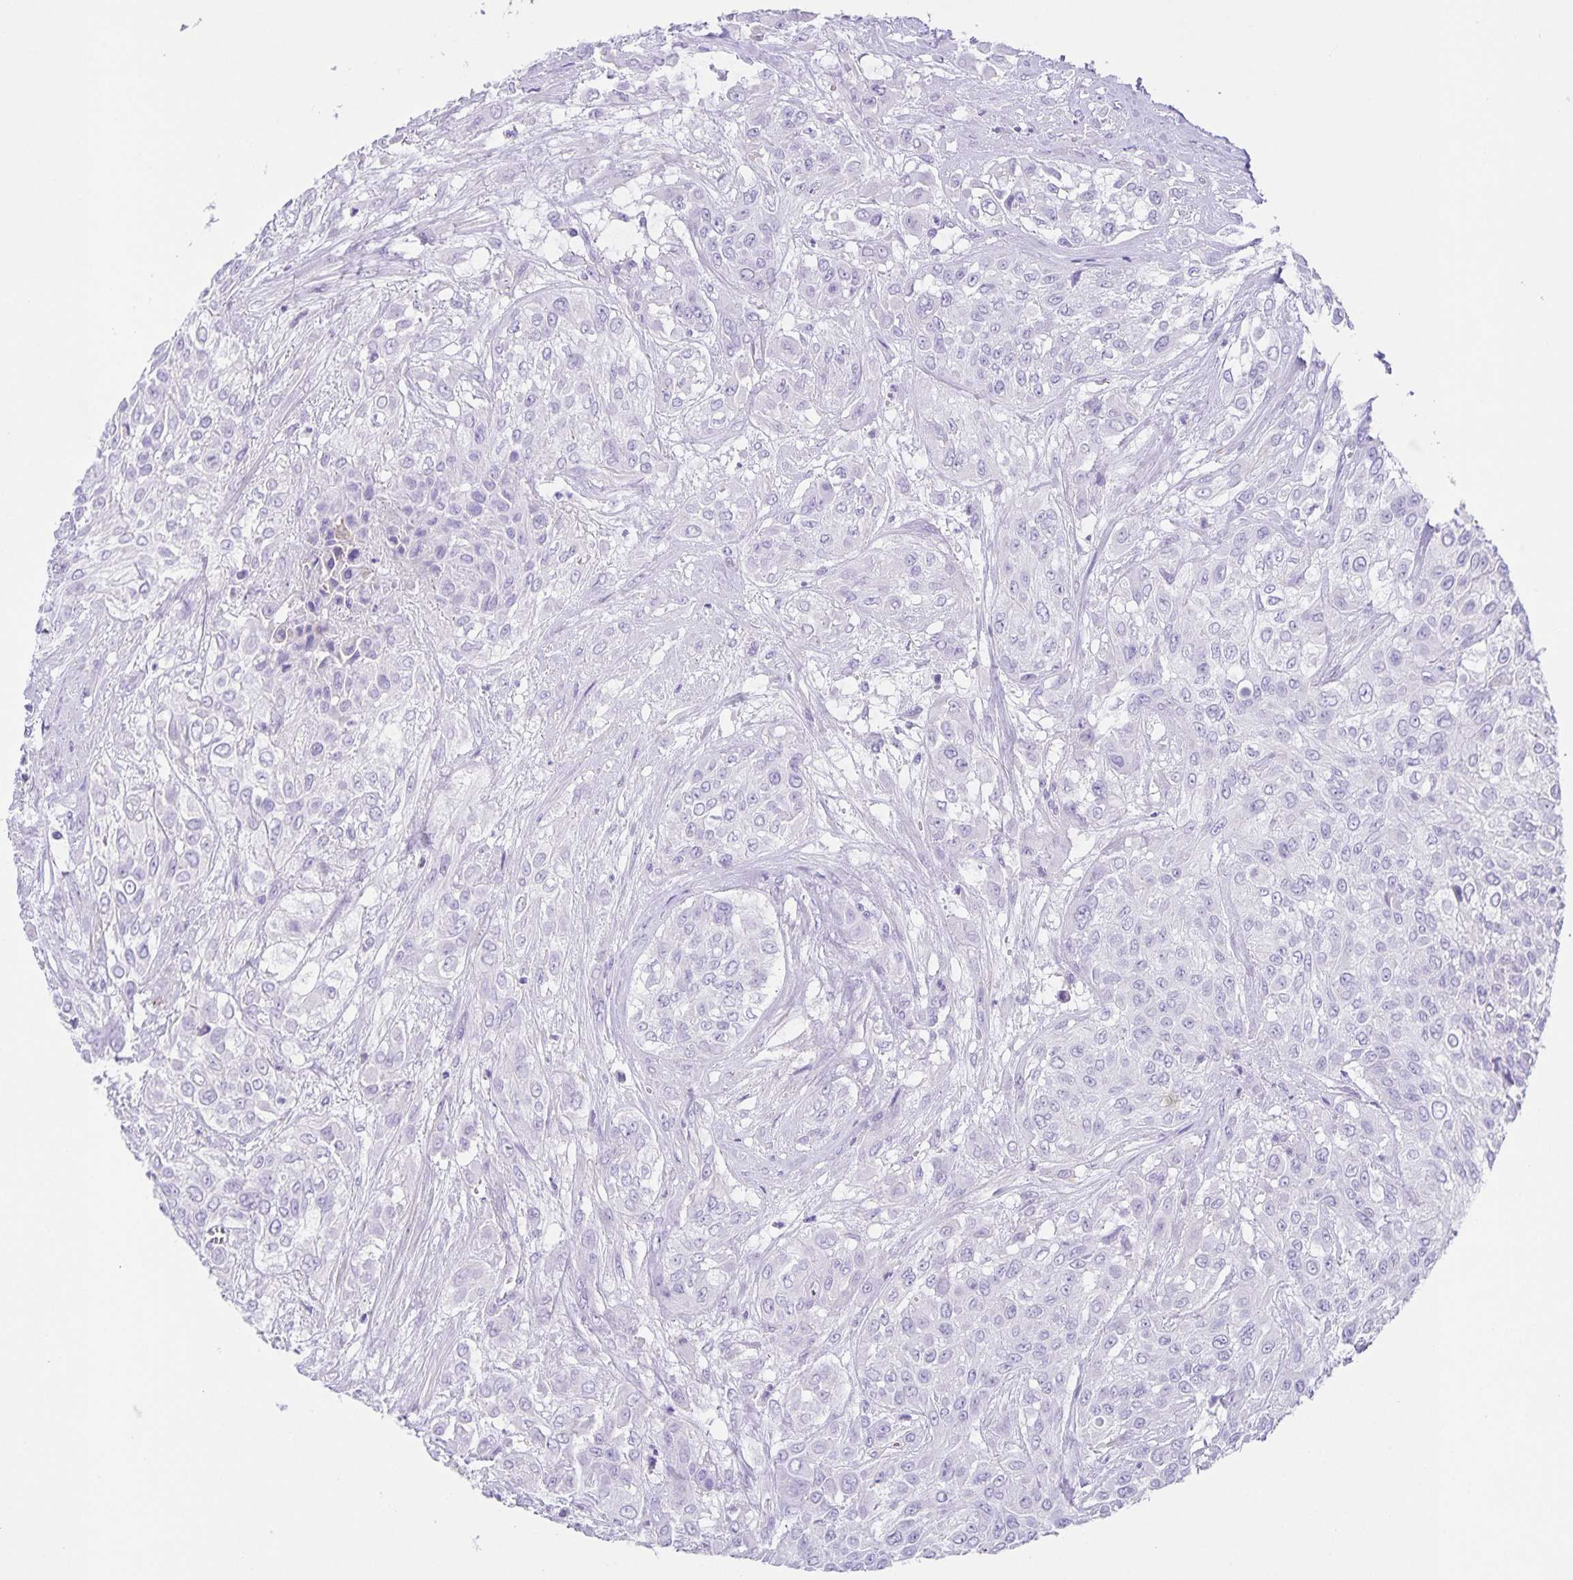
{"staining": {"intensity": "negative", "quantity": "none", "location": "none"}, "tissue": "urothelial cancer", "cell_type": "Tumor cells", "image_type": "cancer", "snomed": [{"axis": "morphology", "description": "Urothelial carcinoma, High grade"}, {"axis": "topography", "description": "Urinary bladder"}], "caption": "Tumor cells are negative for brown protein staining in high-grade urothelial carcinoma.", "gene": "UBQLN3", "patient": {"sex": "male", "age": 57}}